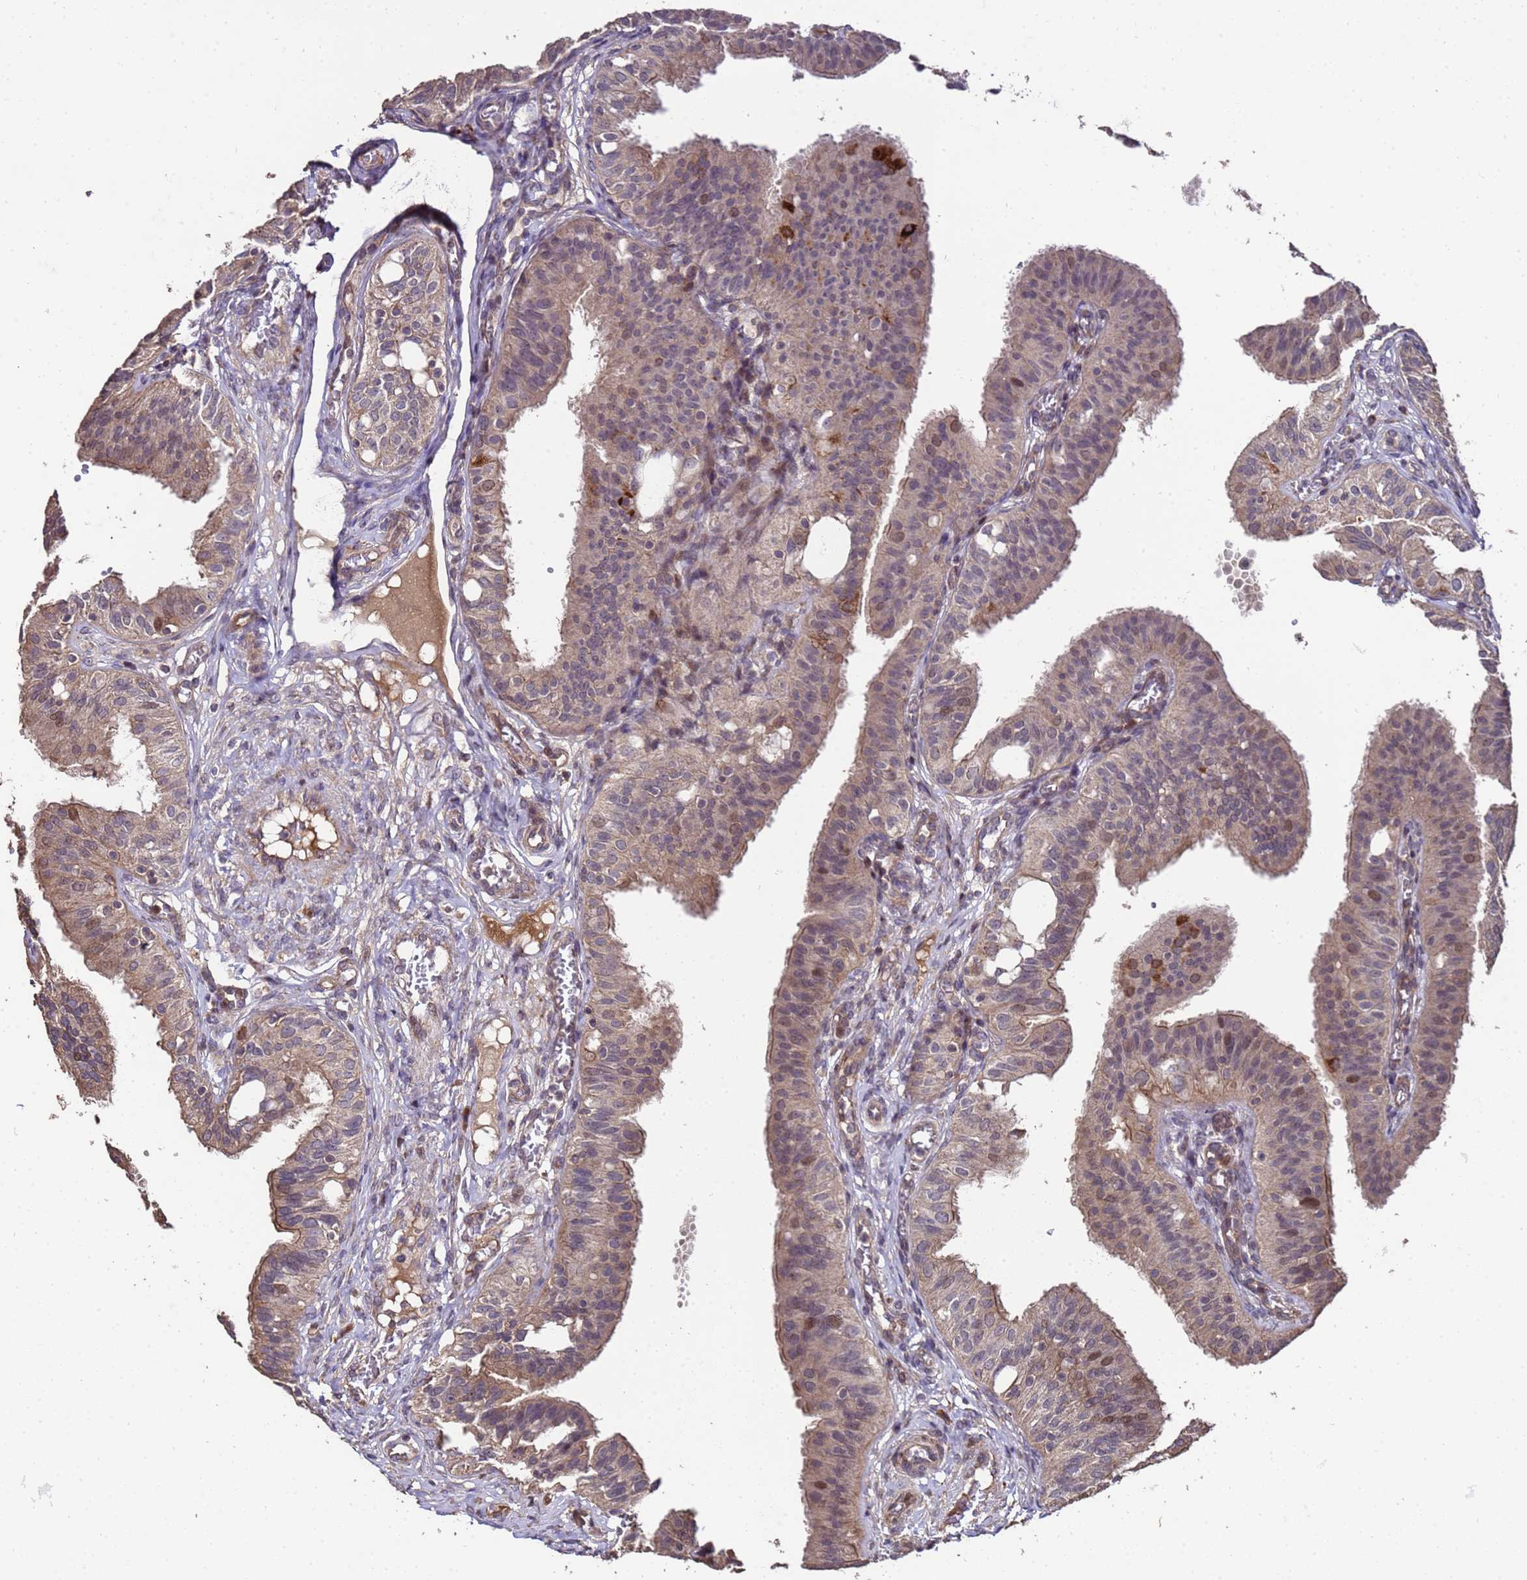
{"staining": {"intensity": "weak", "quantity": "25%-75%", "location": "cytoplasmic/membranous,nuclear"}, "tissue": "fallopian tube", "cell_type": "Glandular cells", "image_type": "normal", "snomed": [{"axis": "morphology", "description": "Normal tissue, NOS"}, {"axis": "topography", "description": "Fallopian tube"}, {"axis": "topography", "description": "Ovary"}], "caption": "This image exhibits immunohistochemistry staining of normal human fallopian tube, with low weak cytoplasmic/membranous,nuclear staining in about 25%-75% of glandular cells.", "gene": "PRODH", "patient": {"sex": "female", "age": 42}}